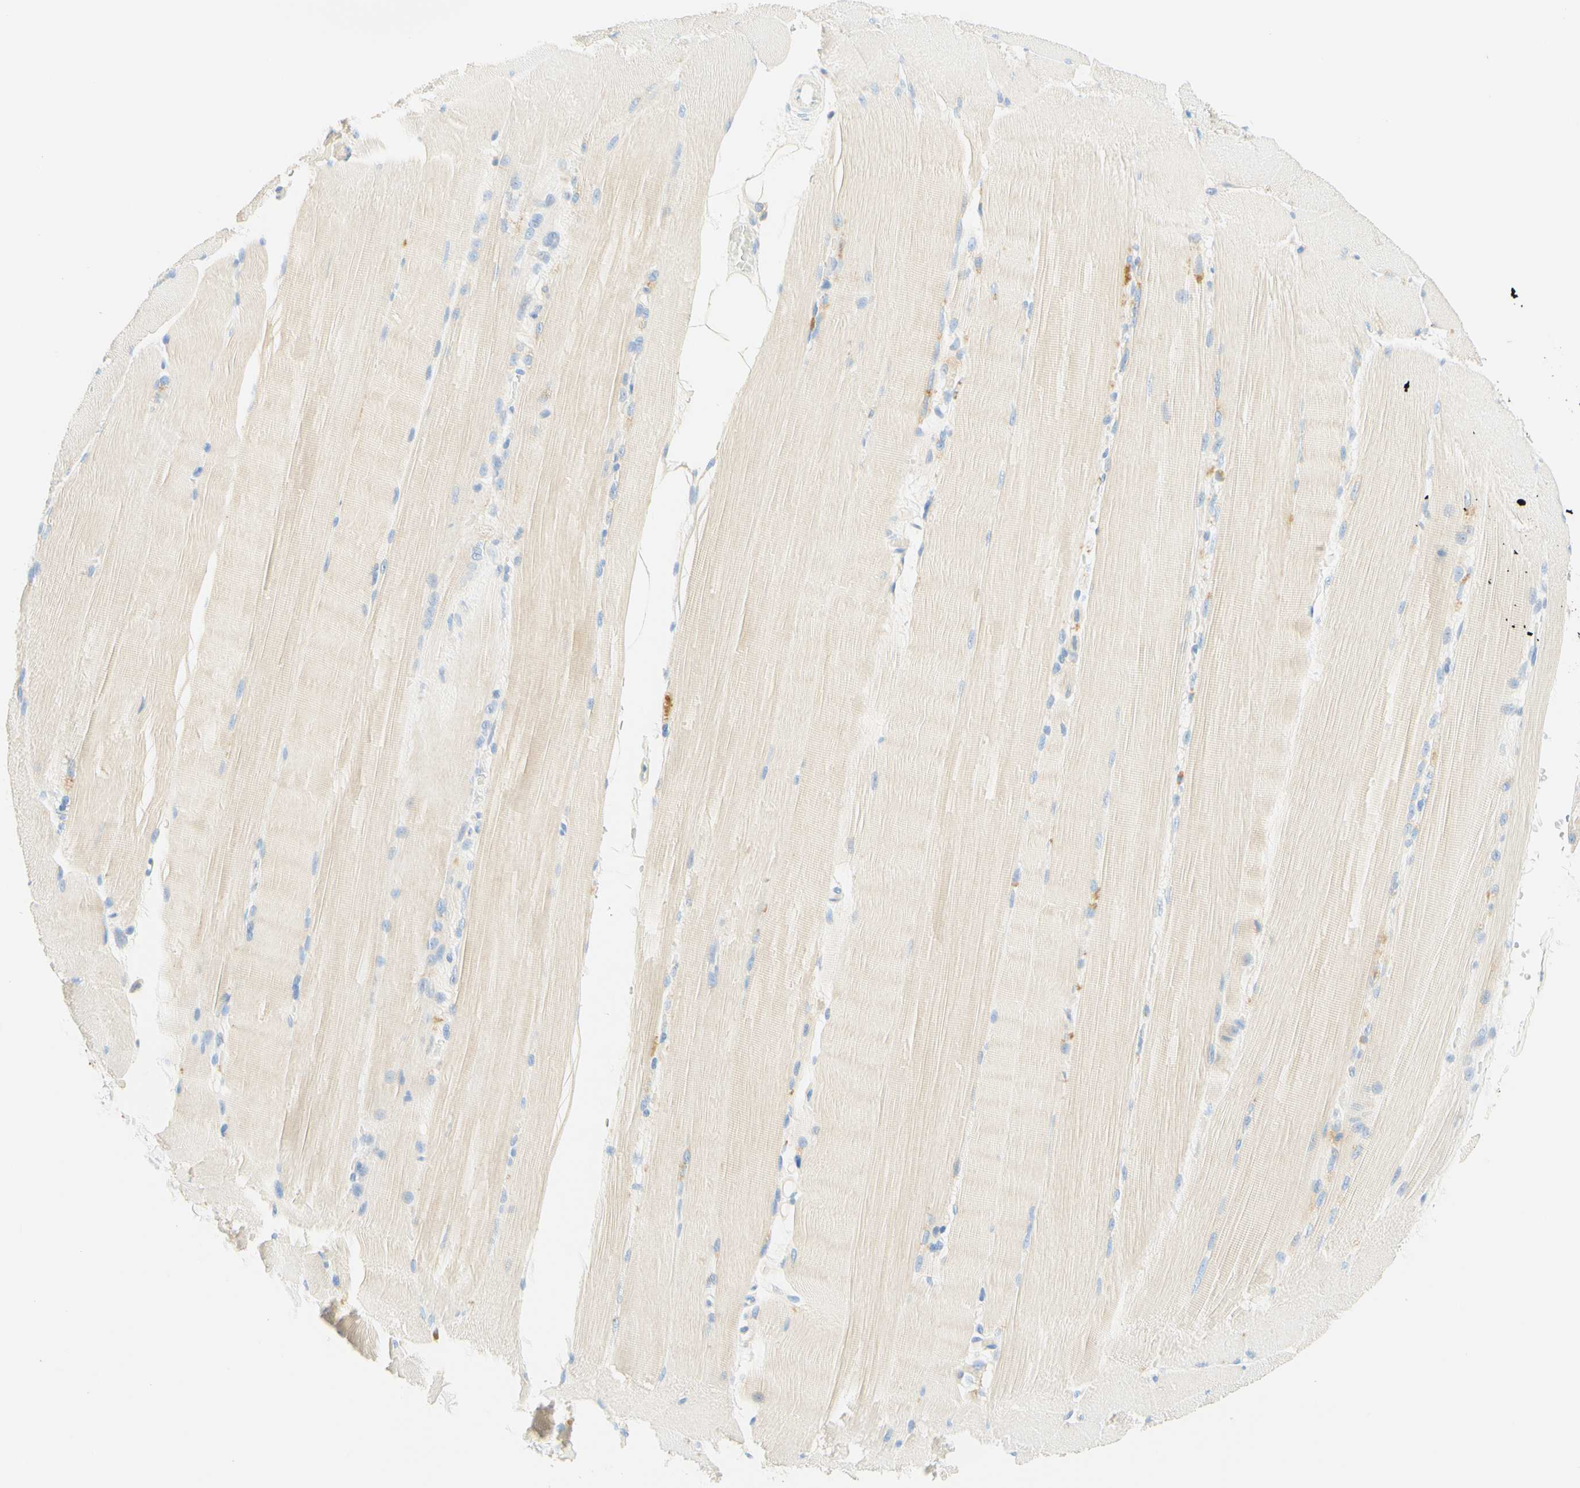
{"staining": {"intensity": "weak", "quantity": "25%-75%", "location": "cytoplasmic/membranous"}, "tissue": "skeletal muscle", "cell_type": "Myocytes", "image_type": "normal", "snomed": [{"axis": "morphology", "description": "Normal tissue, NOS"}, {"axis": "topography", "description": "Skin"}, {"axis": "topography", "description": "Skeletal muscle"}], "caption": "A low amount of weak cytoplasmic/membranous positivity is identified in approximately 25%-75% of myocytes in benign skeletal muscle. Immunohistochemistry stains the protein of interest in brown and the nuclei are stained blue.", "gene": "LAT", "patient": {"sex": "male", "age": 83}}